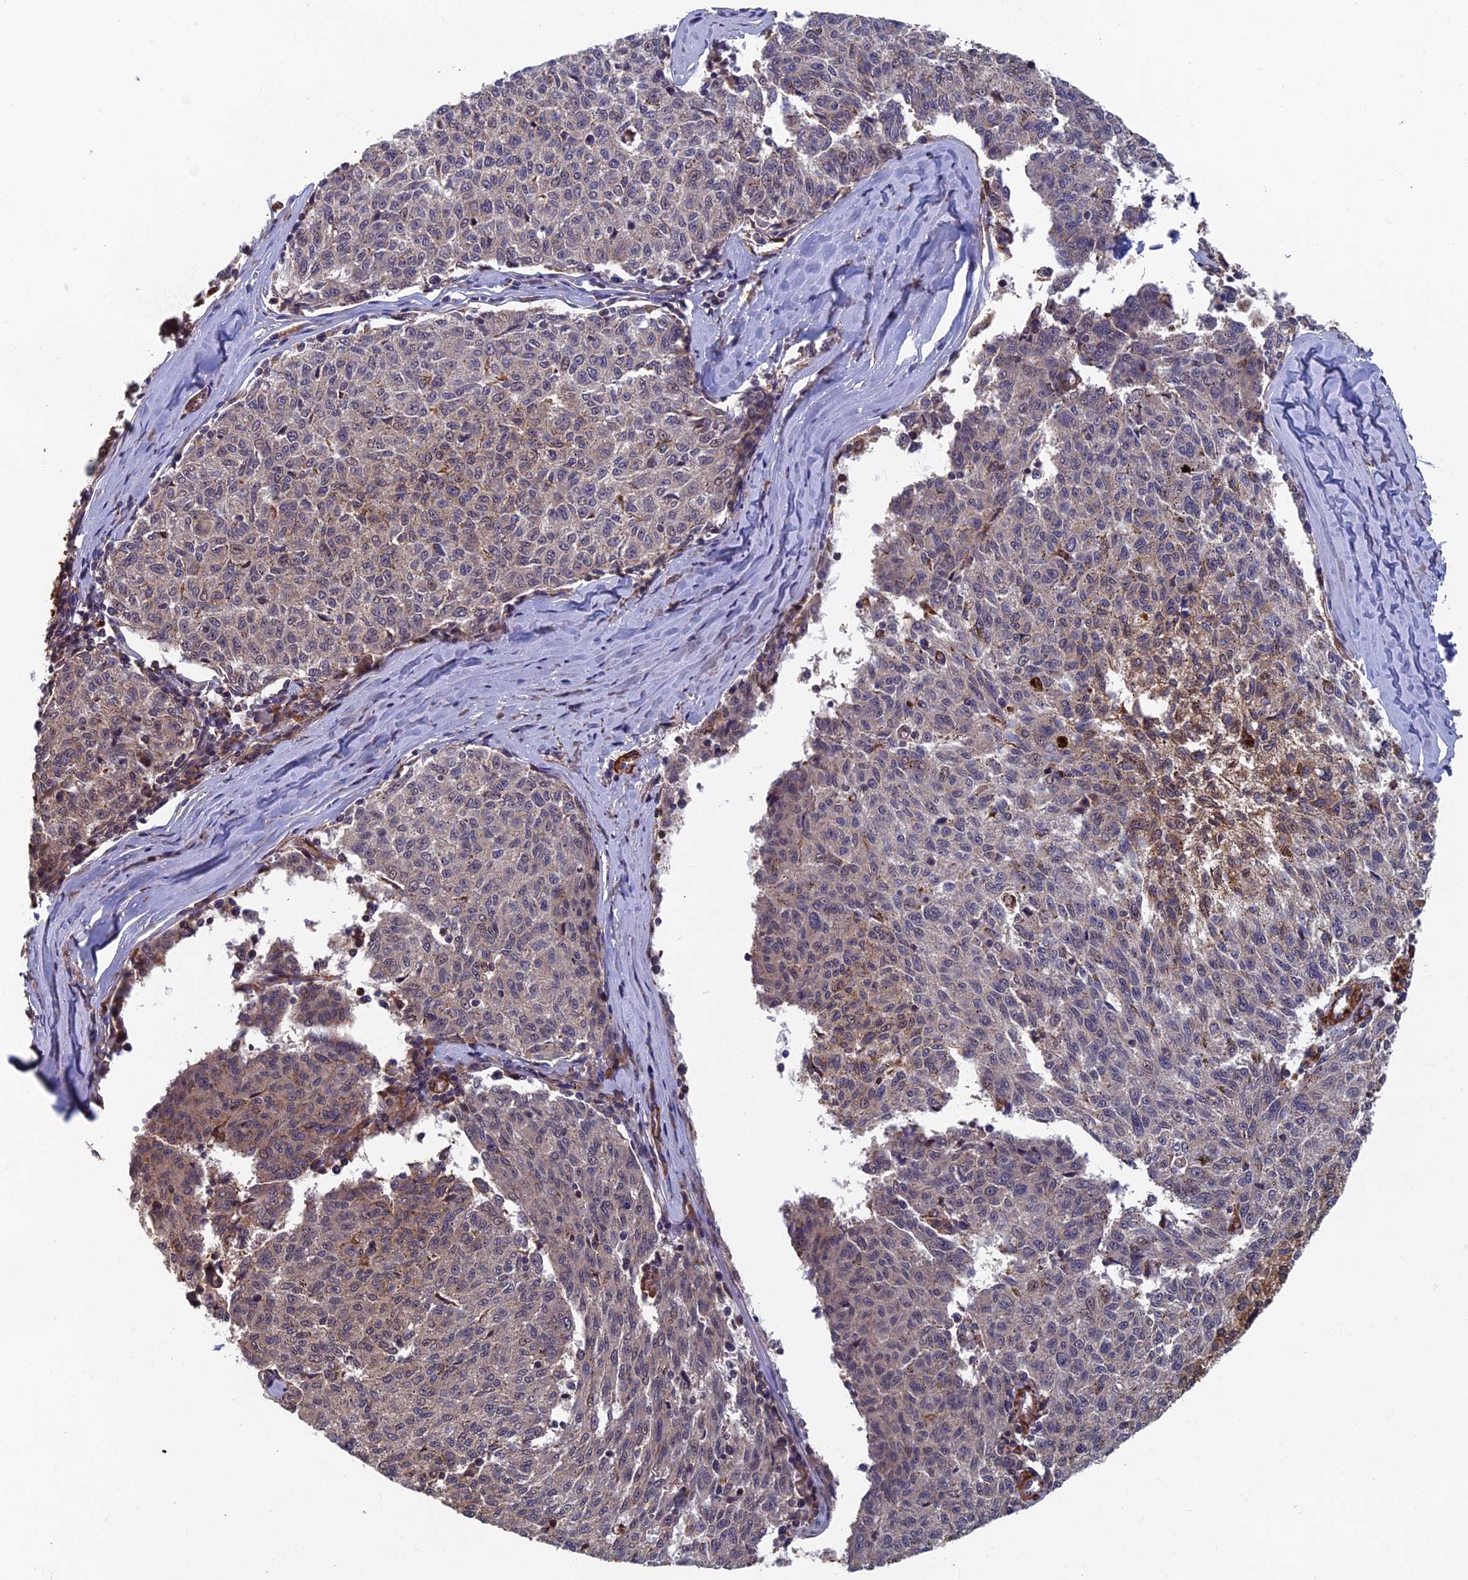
{"staining": {"intensity": "weak", "quantity": "<25%", "location": "cytoplasmic/membranous"}, "tissue": "melanoma", "cell_type": "Tumor cells", "image_type": "cancer", "snomed": [{"axis": "morphology", "description": "Malignant melanoma, NOS"}, {"axis": "topography", "description": "Skin"}], "caption": "This is an immunohistochemistry (IHC) micrograph of melanoma. There is no staining in tumor cells.", "gene": "CTDP1", "patient": {"sex": "female", "age": 72}}